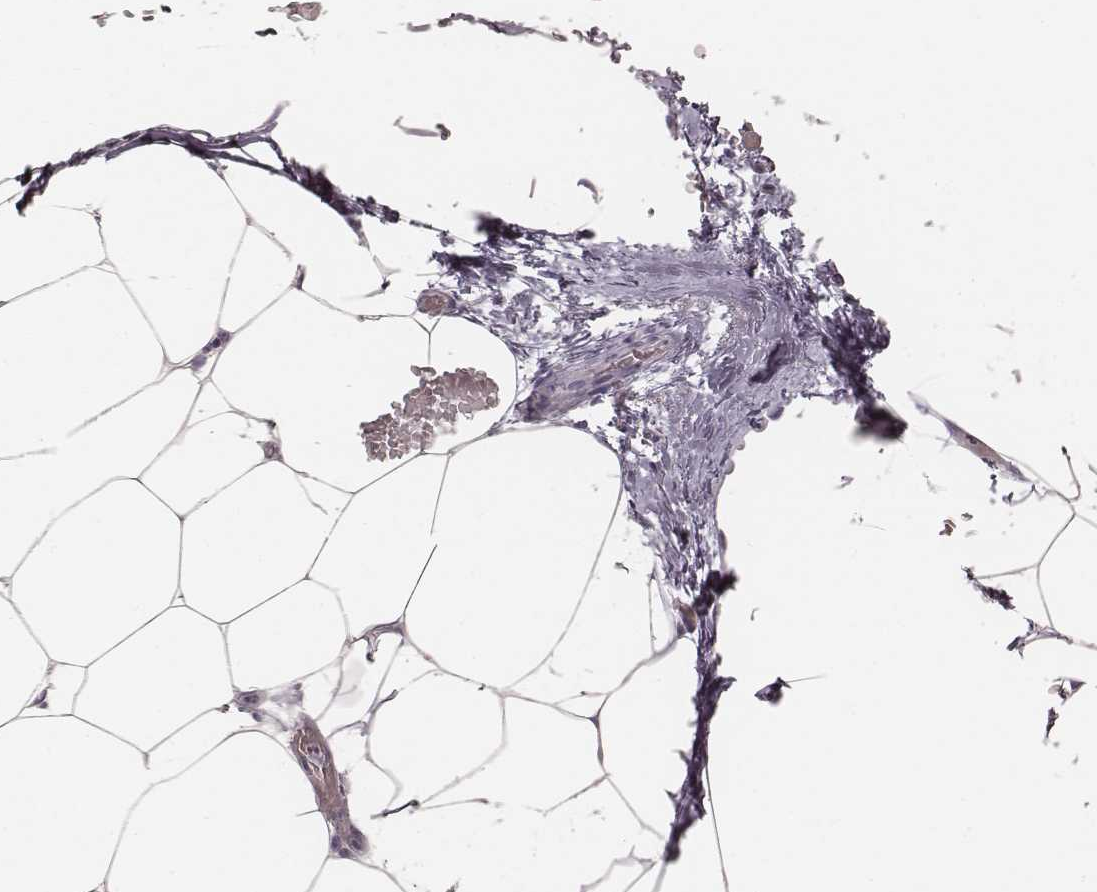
{"staining": {"intensity": "negative", "quantity": "none", "location": "none"}, "tissue": "adipose tissue", "cell_type": "Adipocytes", "image_type": "normal", "snomed": [{"axis": "morphology", "description": "Normal tissue, NOS"}, {"axis": "topography", "description": "Adipose tissue"}], "caption": "Protein analysis of unremarkable adipose tissue shows no significant staining in adipocytes.", "gene": "KRT34", "patient": {"sex": "male", "age": 57}}